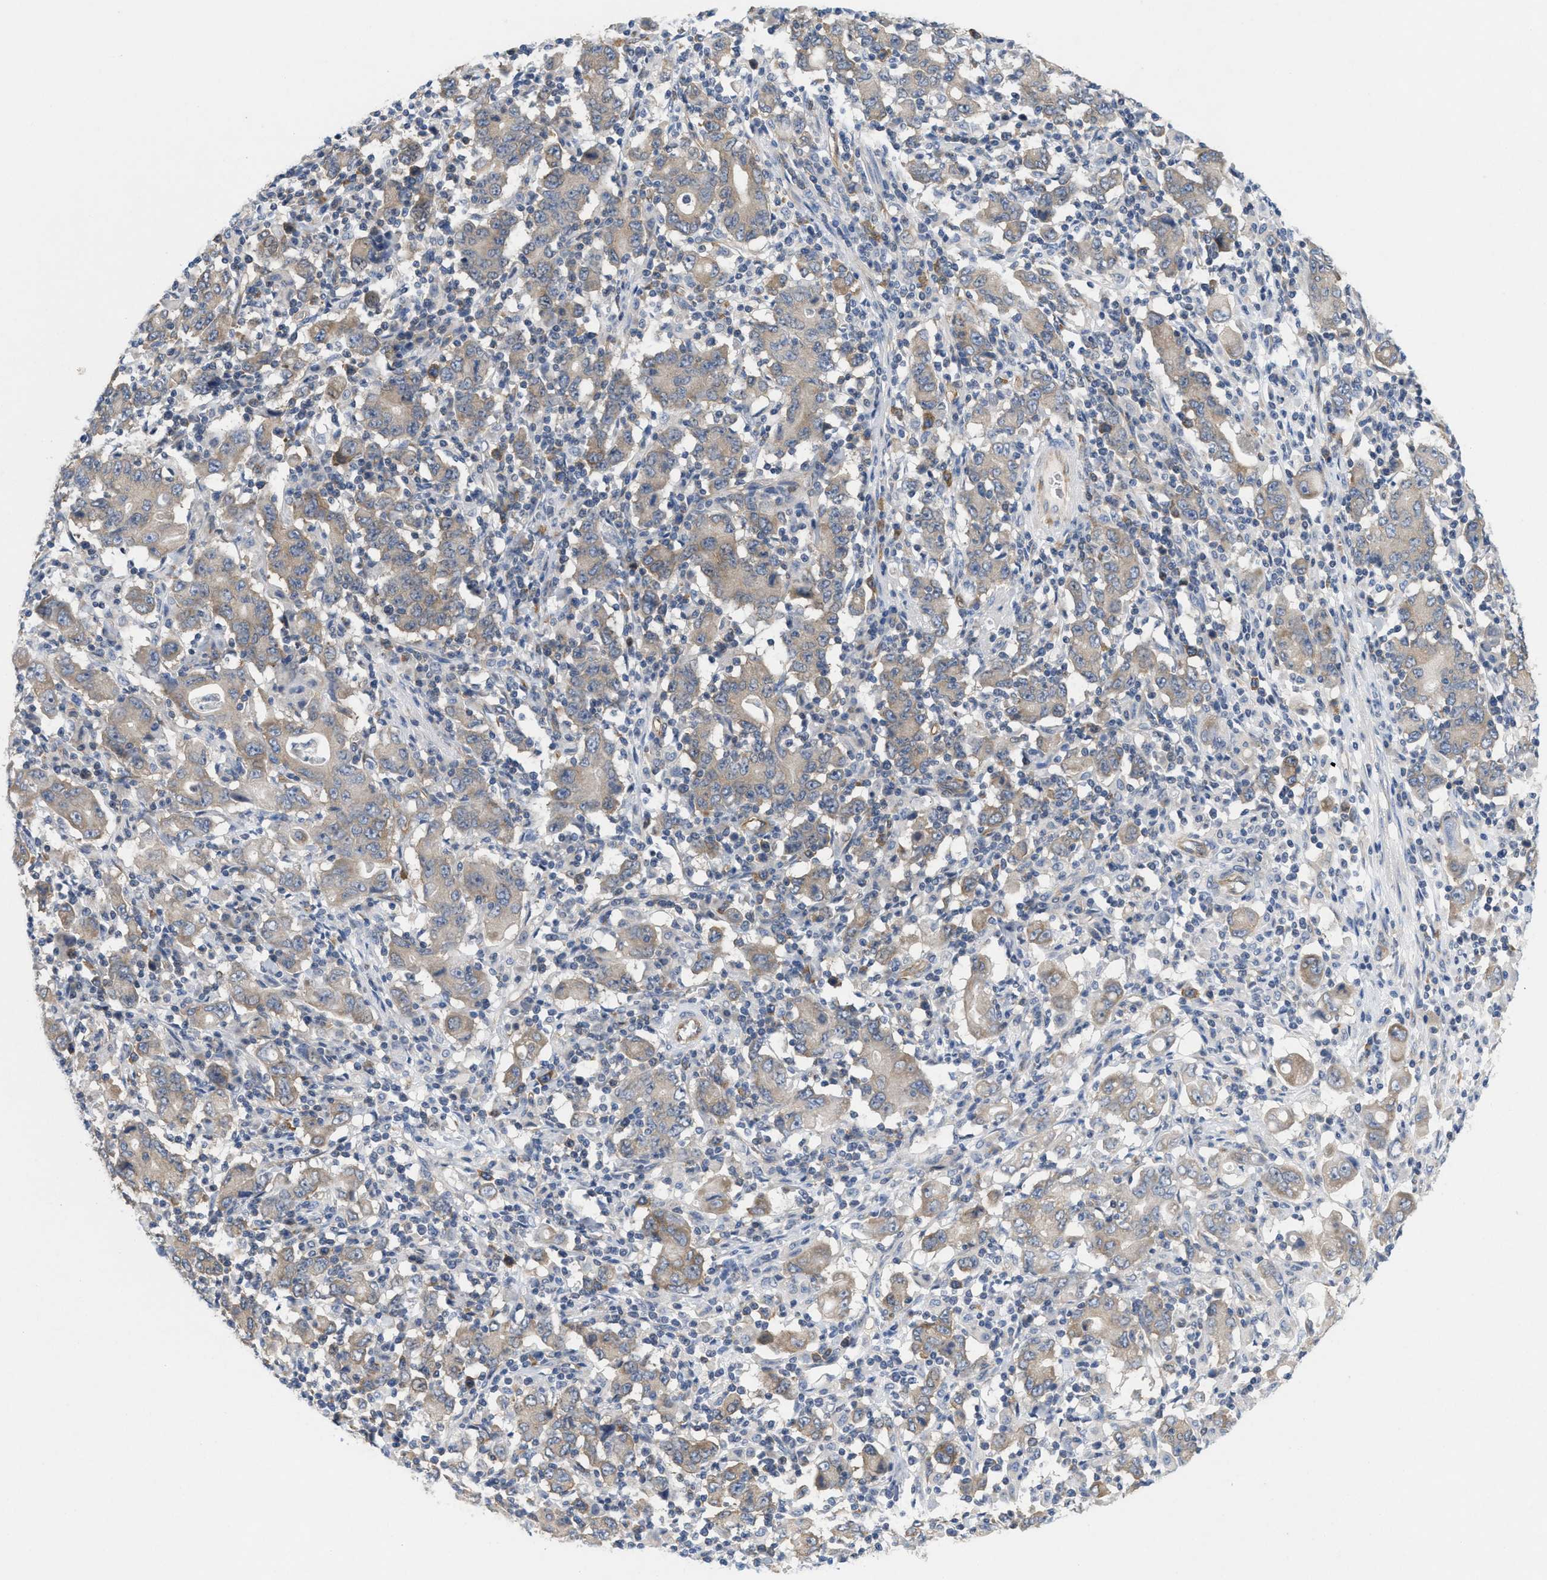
{"staining": {"intensity": "weak", "quantity": ">75%", "location": "cytoplasmic/membranous"}, "tissue": "stomach cancer", "cell_type": "Tumor cells", "image_type": "cancer", "snomed": [{"axis": "morphology", "description": "Adenocarcinoma, NOS"}, {"axis": "topography", "description": "Stomach, upper"}], "caption": "Immunohistochemistry (IHC) histopathology image of human stomach cancer (adenocarcinoma) stained for a protein (brown), which shows low levels of weak cytoplasmic/membranous expression in about >75% of tumor cells.", "gene": "UBAP2", "patient": {"sex": "male", "age": 69}}